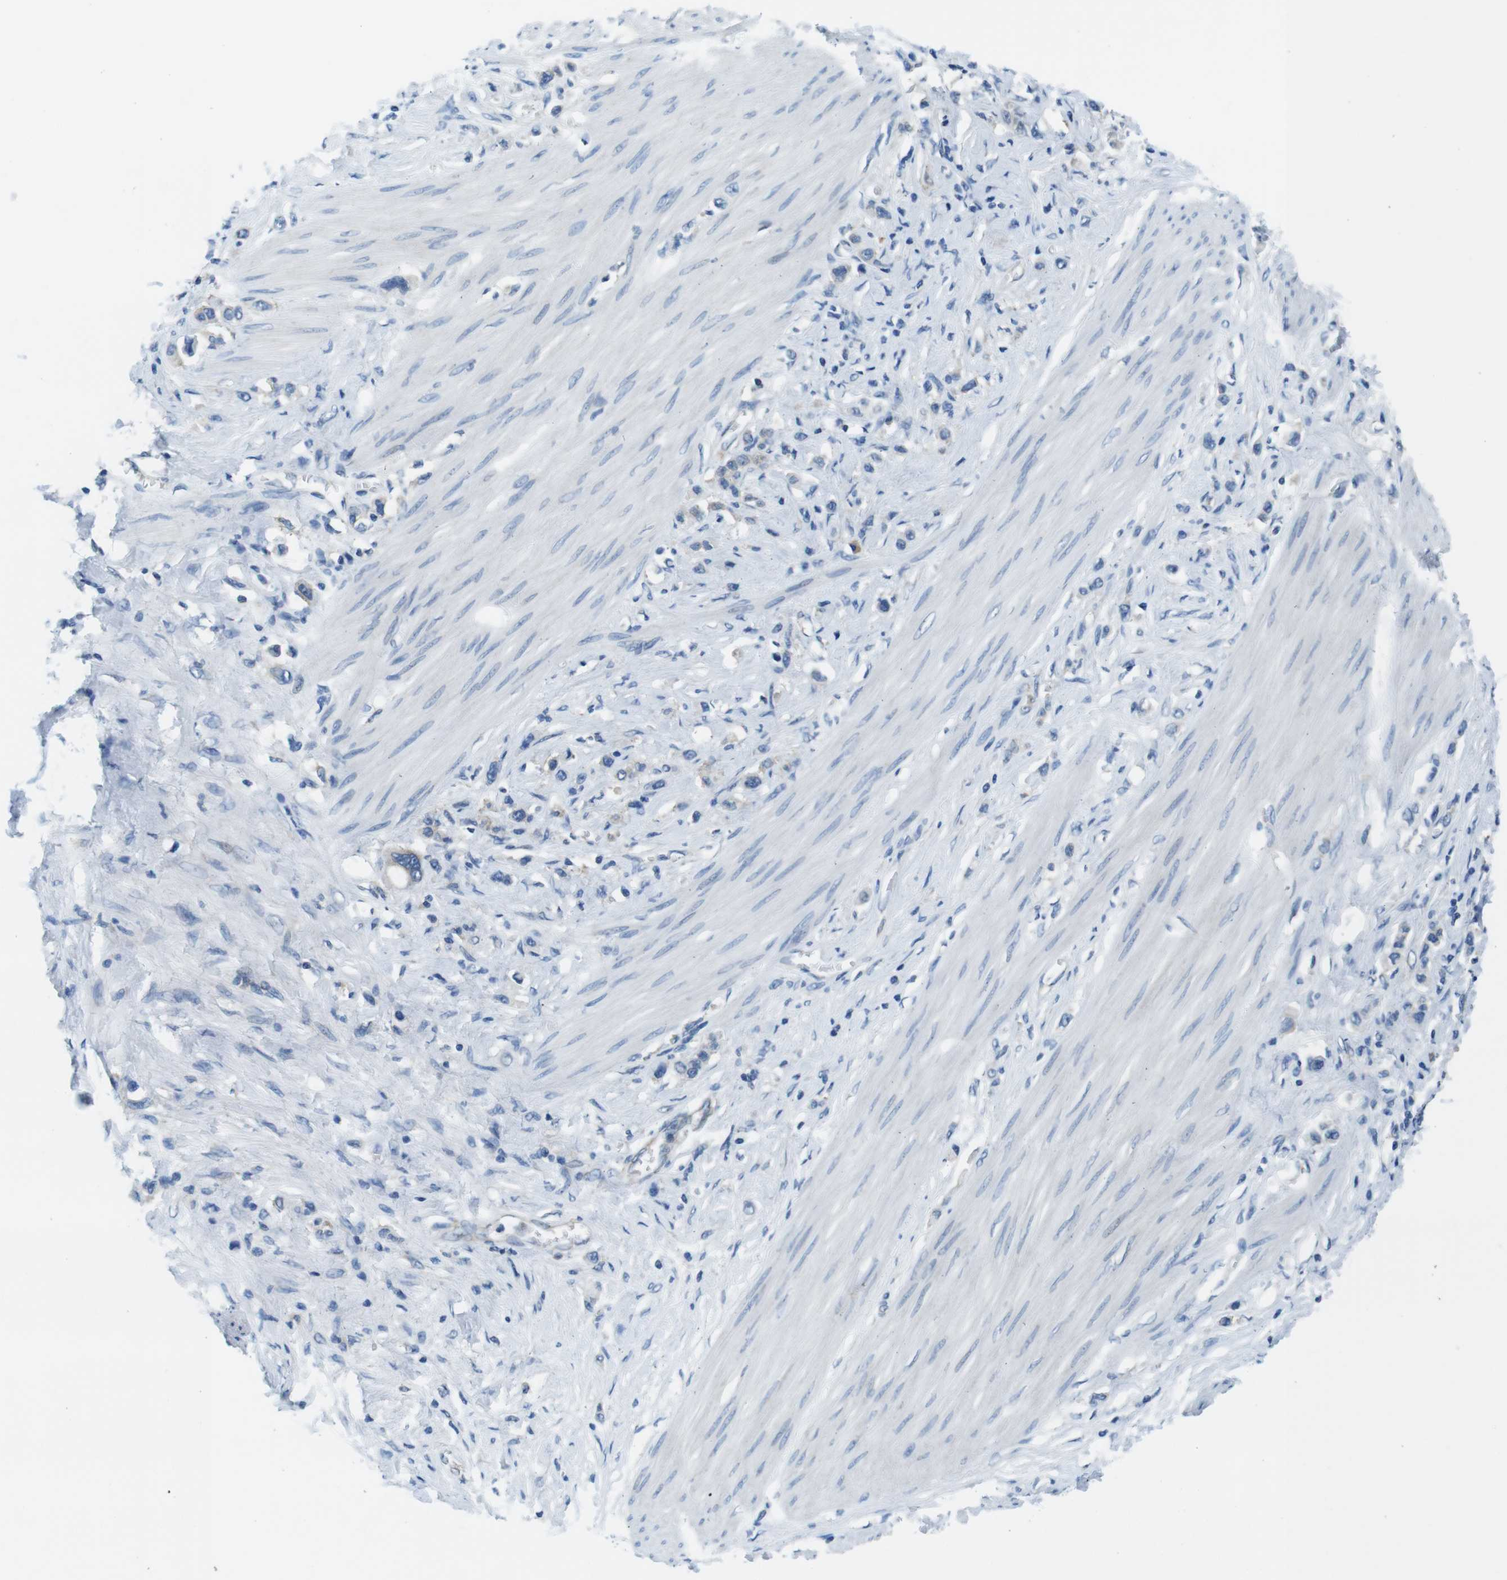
{"staining": {"intensity": "weak", "quantity": "25%-75%", "location": "cytoplasmic/membranous"}, "tissue": "stomach cancer", "cell_type": "Tumor cells", "image_type": "cancer", "snomed": [{"axis": "morphology", "description": "Adenocarcinoma, NOS"}, {"axis": "topography", "description": "Stomach"}], "caption": "There is low levels of weak cytoplasmic/membranous positivity in tumor cells of stomach cancer, as demonstrated by immunohistochemical staining (brown color).", "gene": "EIF2B5", "patient": {"sex": "female", "age": 65}}